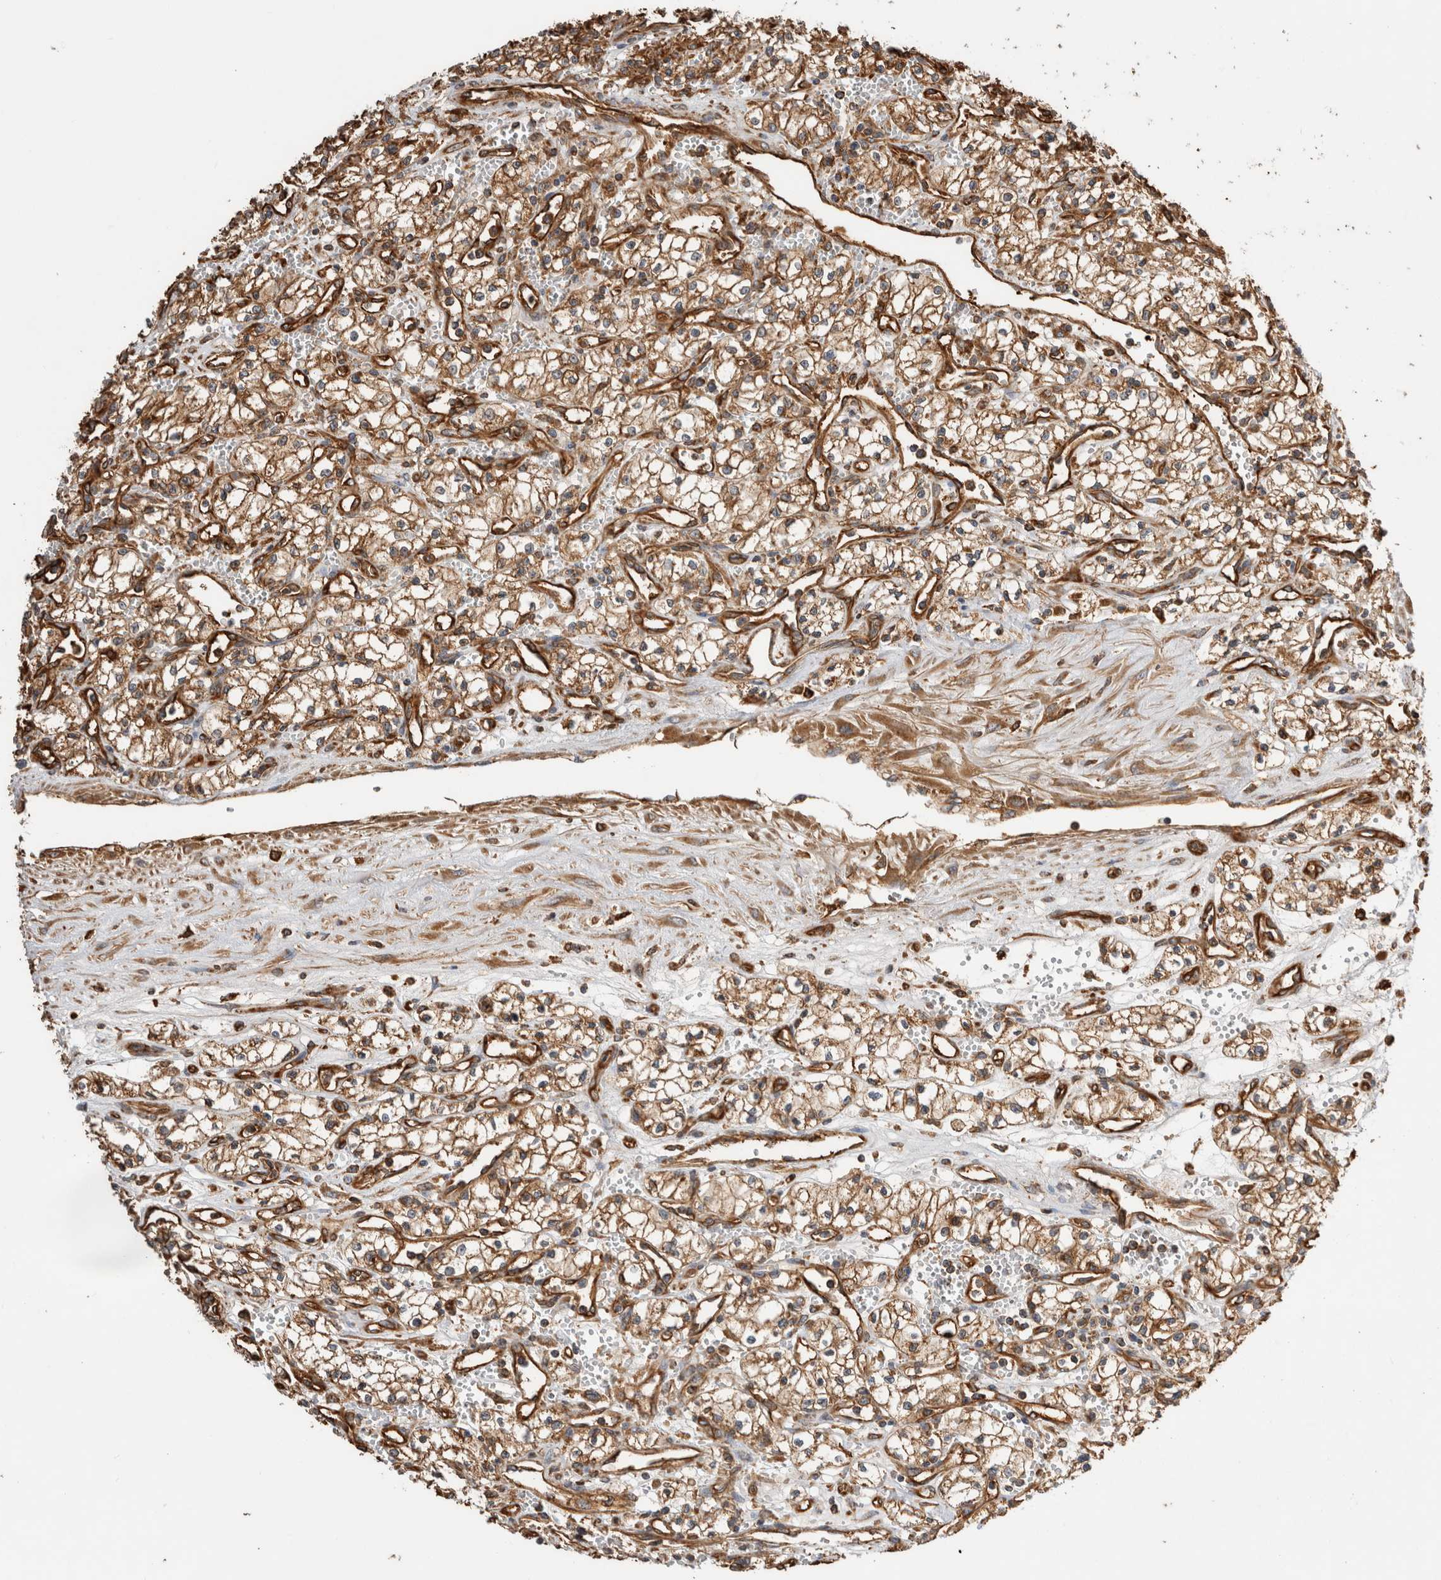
{"staining": {"intensity": "moderate", "quantity": ">75%", "location": "cytoplasmic/membranous"}, "tissue": "renal cancer", "cell_type": "Tumor cells", "image_type": "cancer", "snomed": [{"axis": "morphology", "description": "Adenocarcinoma, NOS"}, {"axis": "topography", "description": "Kidney"}], "caption": "Protein expression analysis of adenocarcinoma (renal) reveals moderate cytoplasmic/membranous positivity in about >75% of tumor cells.", "gene": "ZNF397", "patient": {"sex": "male", "age": 59}}